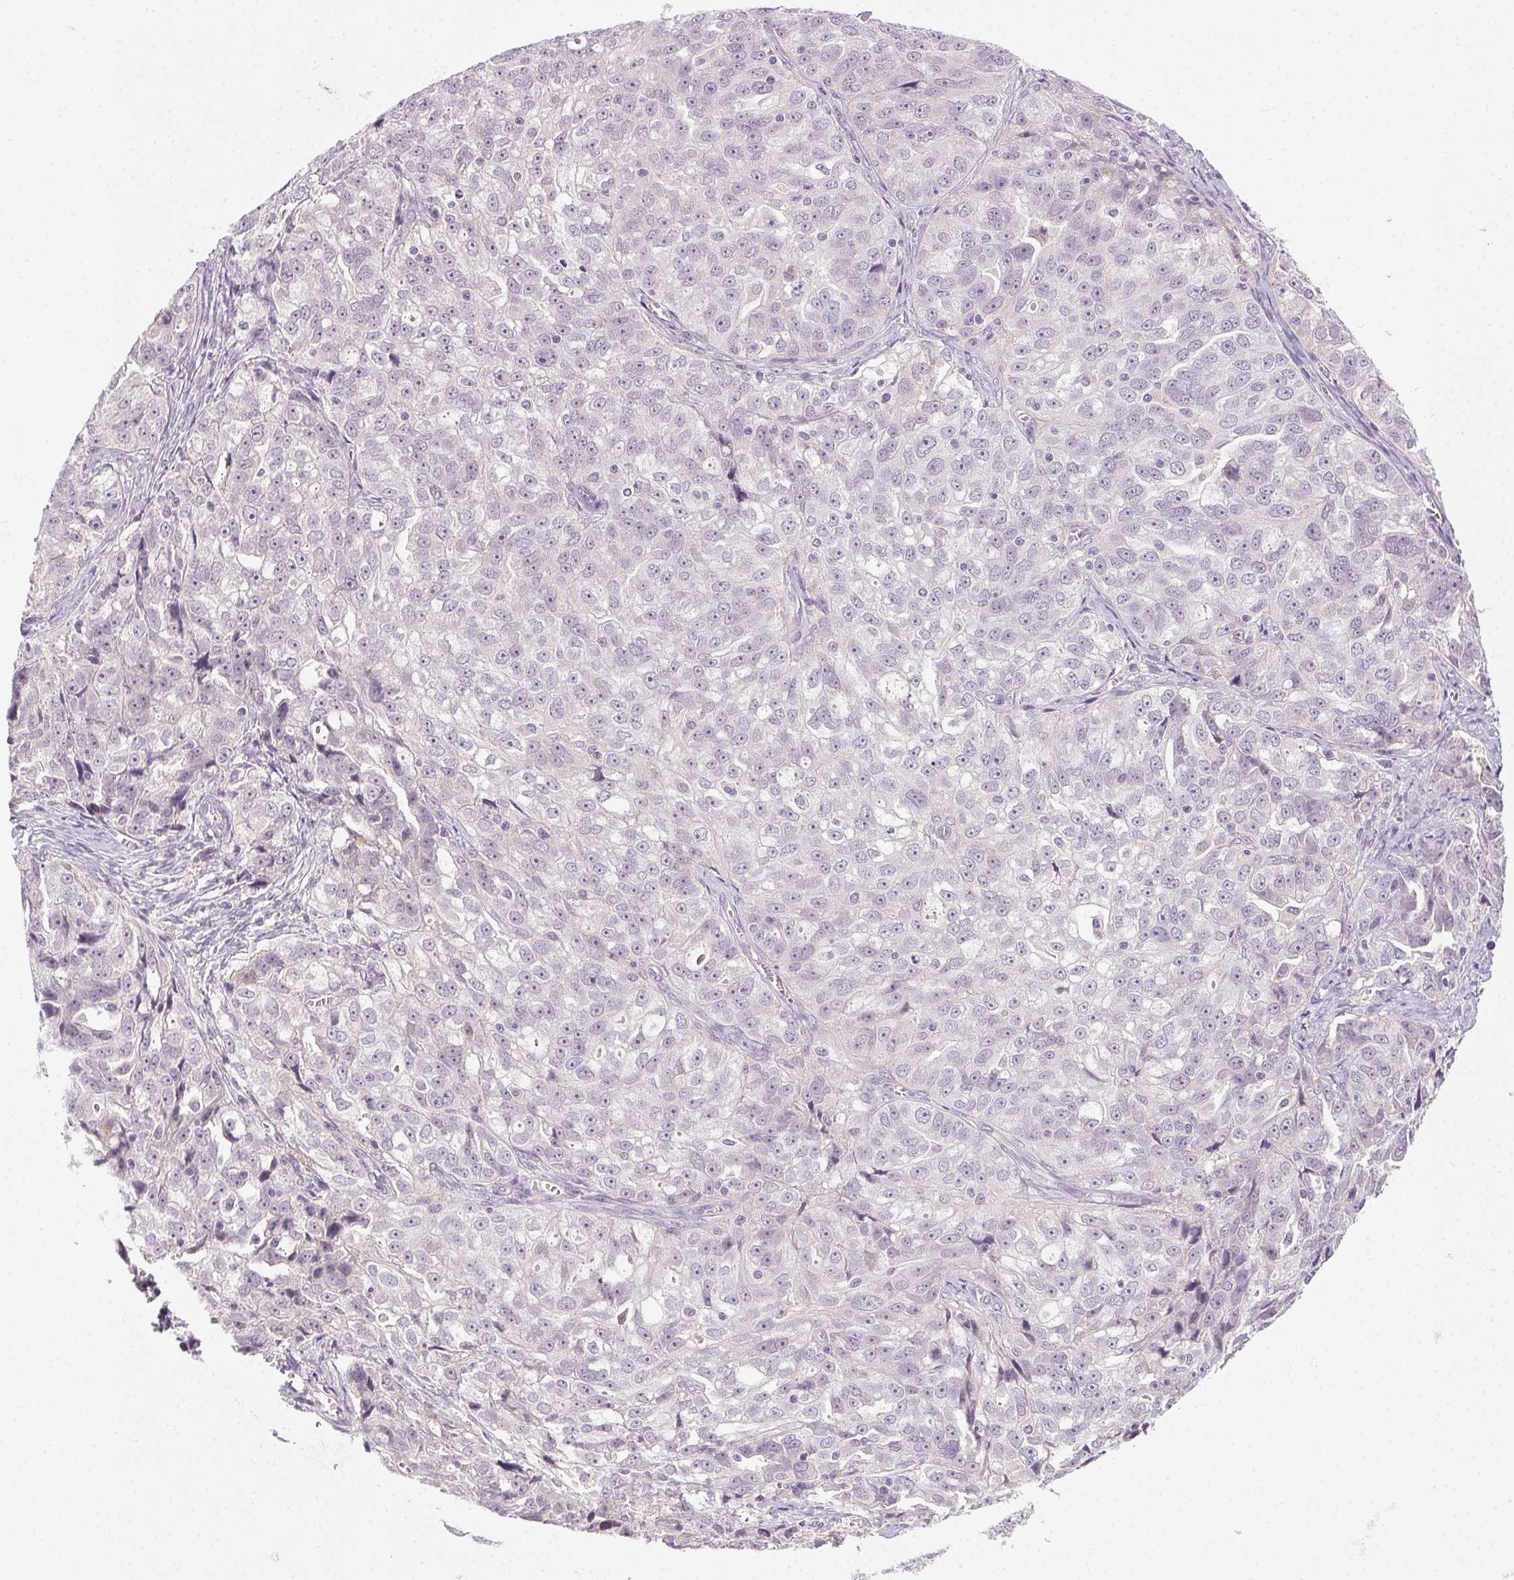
{"staining": {"intensity": "negative", "quantity": "none", "location": "none"}, "tissue": "ovarian cancer", "cell_type": "Tumor cells", "image_type": "cancer", "snomed": [{"axis": "morphology", "description": "Cystadenocarcinoma, serous, NOS"}, {"axis": "topography", "description": "Ovary"}], "caption": "Tumor cells are negative for brown protein staining in ovarian cancer.", "gene": "FAM168A", "patient": {"sex": "female", "age": 51}}